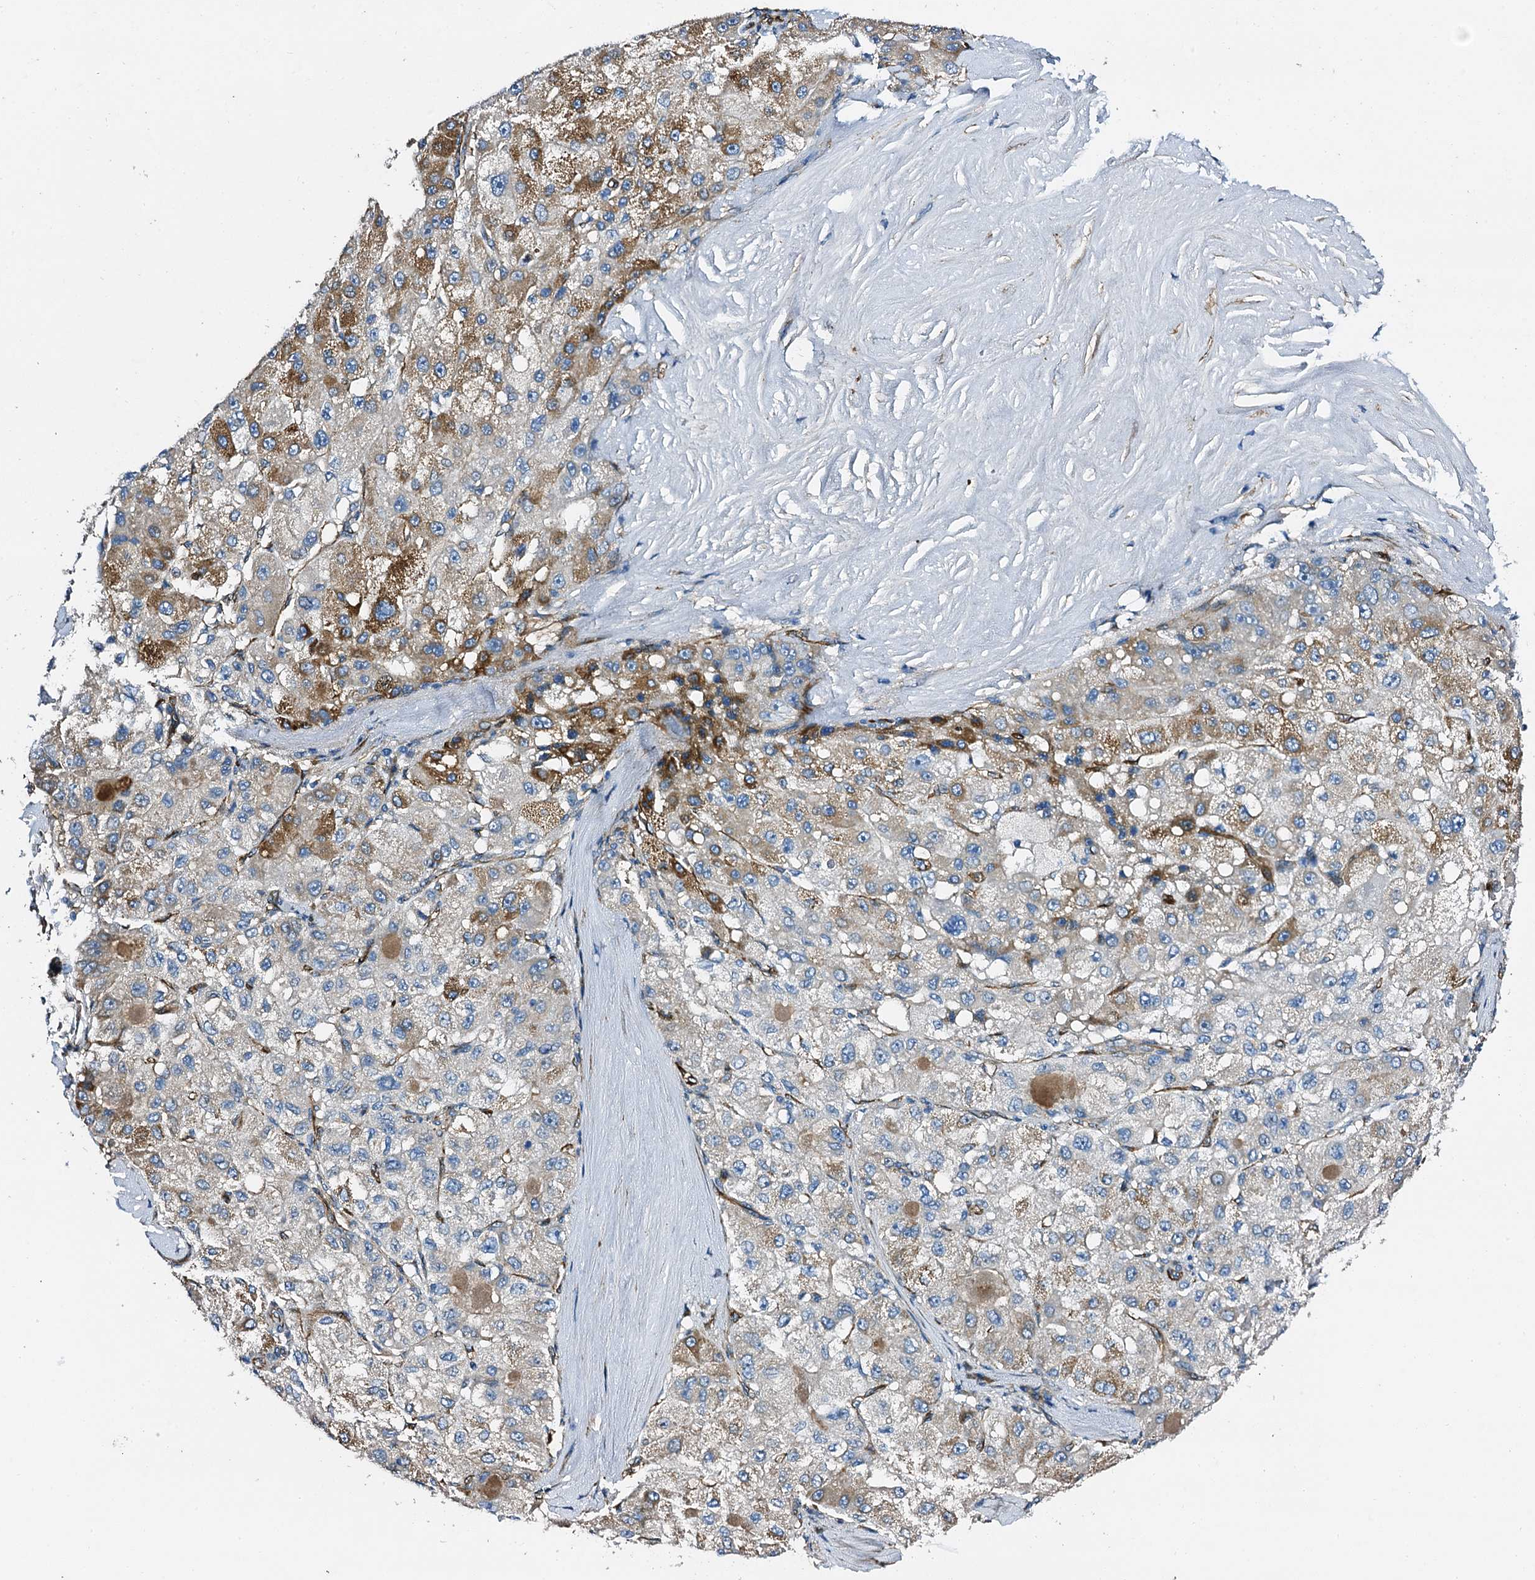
{"staining": {"intensity": "moderate", "quantity": "<25%", "location": "cytoplasmic/membranous"}, "tissue": "liver cancer", "cell_type": "Tumor cells", "image_type": "cancer", "snomed": [{"axis": "morphology", "description": "Carcinoma, Hepatocellular, NOS"}, {"axis": "topography", "description": "Liver"}], "caption": "Tumor cells reveal moderate cytoplasmic/membranous staining in about <25% of cells in liver cancer (hepatocellular carcinoma).", "gene": "DBX1", "patient": {"sex": "male", "age": 80}}